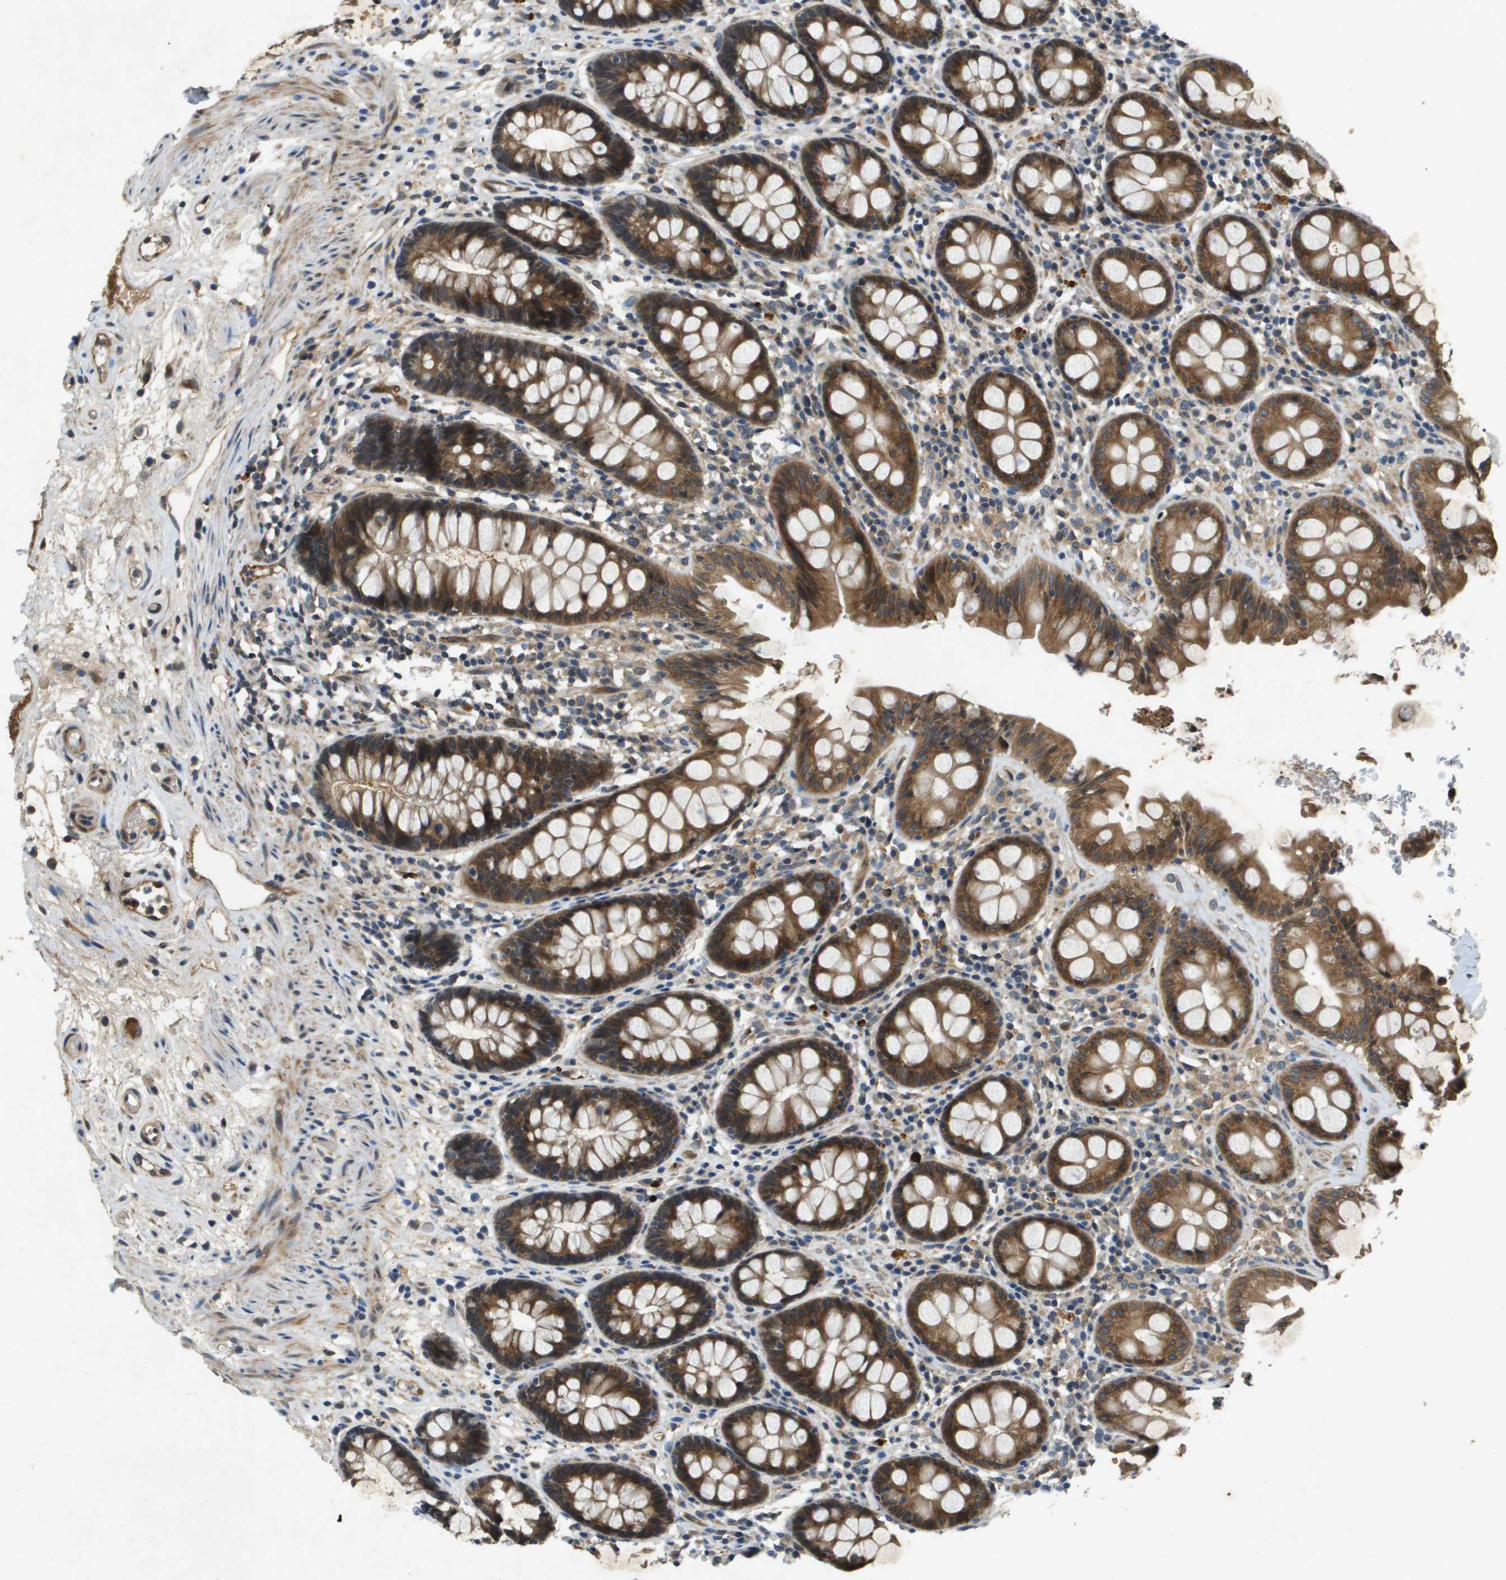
{"staining": {"intensity": "strong", "quantity": ">75%", "location": "cytoplasmic/membranous"}, "tissue": "rectum", "cell_type": "Glandular cells", "image_type": "normal", "snomed": [{"axis": "morphology", "description": "Normal tissue, NOS"}, {"axis": "topography", "description": "Rectum"}], "caption": "Immunohistochemistry (IHC) staining of normal rectum, which exhibits high levels of strong cytoplasmic/membranous positivity in about >75% of glandular cells indicating strong cytoplasmic/membranous protein expression. The staining was performed using DAB (brown) for protein detection and nuclei were counterstained in hematoxylin (blue).", "gene": "PGAP3", "patient": {"sex": "male", "age": 64}}